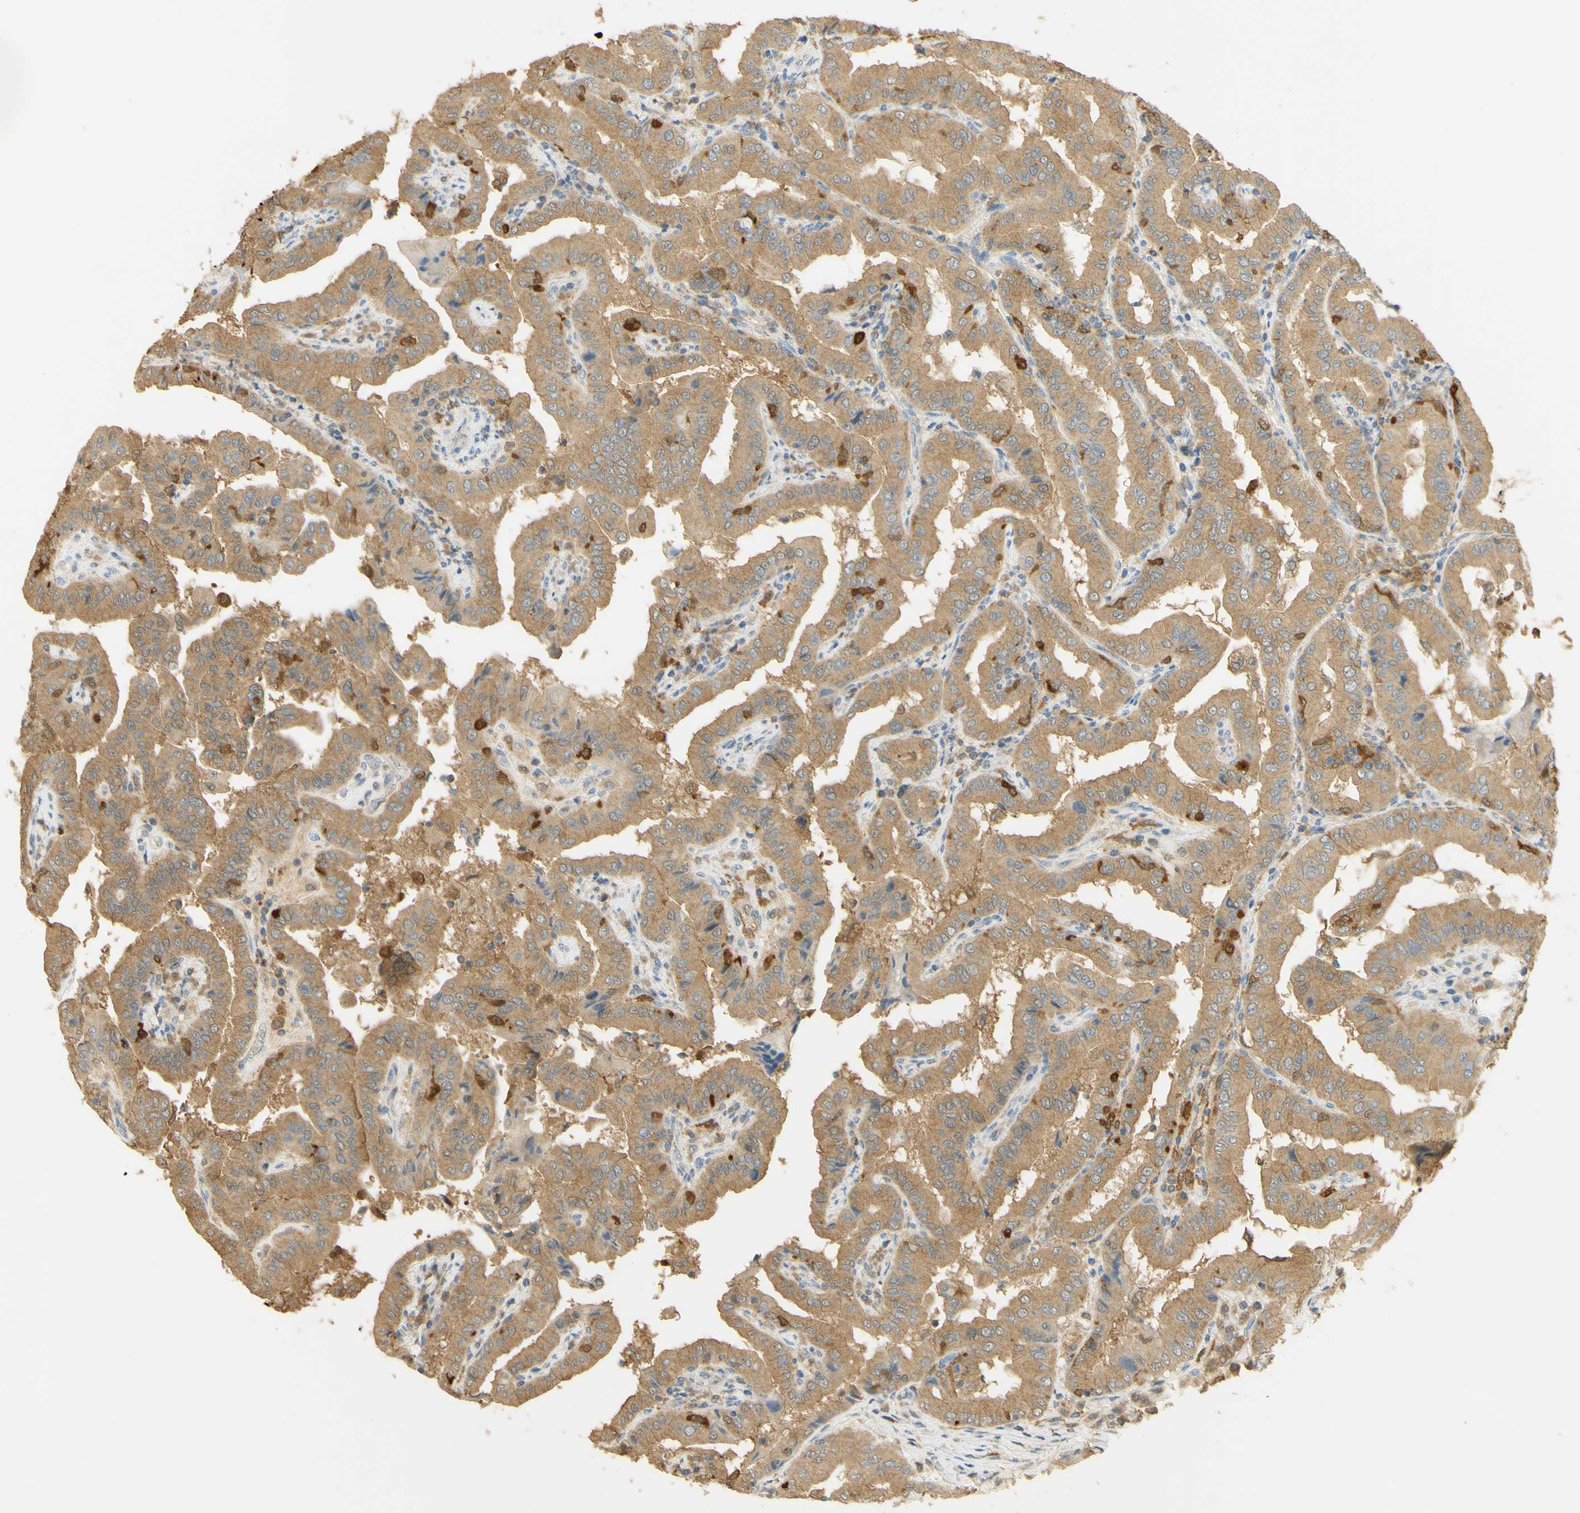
{"staining": {"intensity": "moderate", "quantity": ">75%", "location": "cytoplasmic/membranous"}, "tissue": "thyroid cancer", "cell_type": "Tumor cells", "image_type": "cancer", "snomed": [{"axis": "morphology", "description": "Papillary adenocarcinoma, NOS"}, {"axis": "topography", "description": "Thyroid gland"}], "caption": "A medium amount of moderate cytoplasmic/membranous positivity is seen in approximately >75% of tumor cells in papillary adenocarcinoma (thyroid) tissue. Using DAB (brown) and hematoxylin (blue) stains, captured at high magnification using brightfield microscopy.", "gene": "PAK1", "patient": {"sex": "male", "age": 33}}